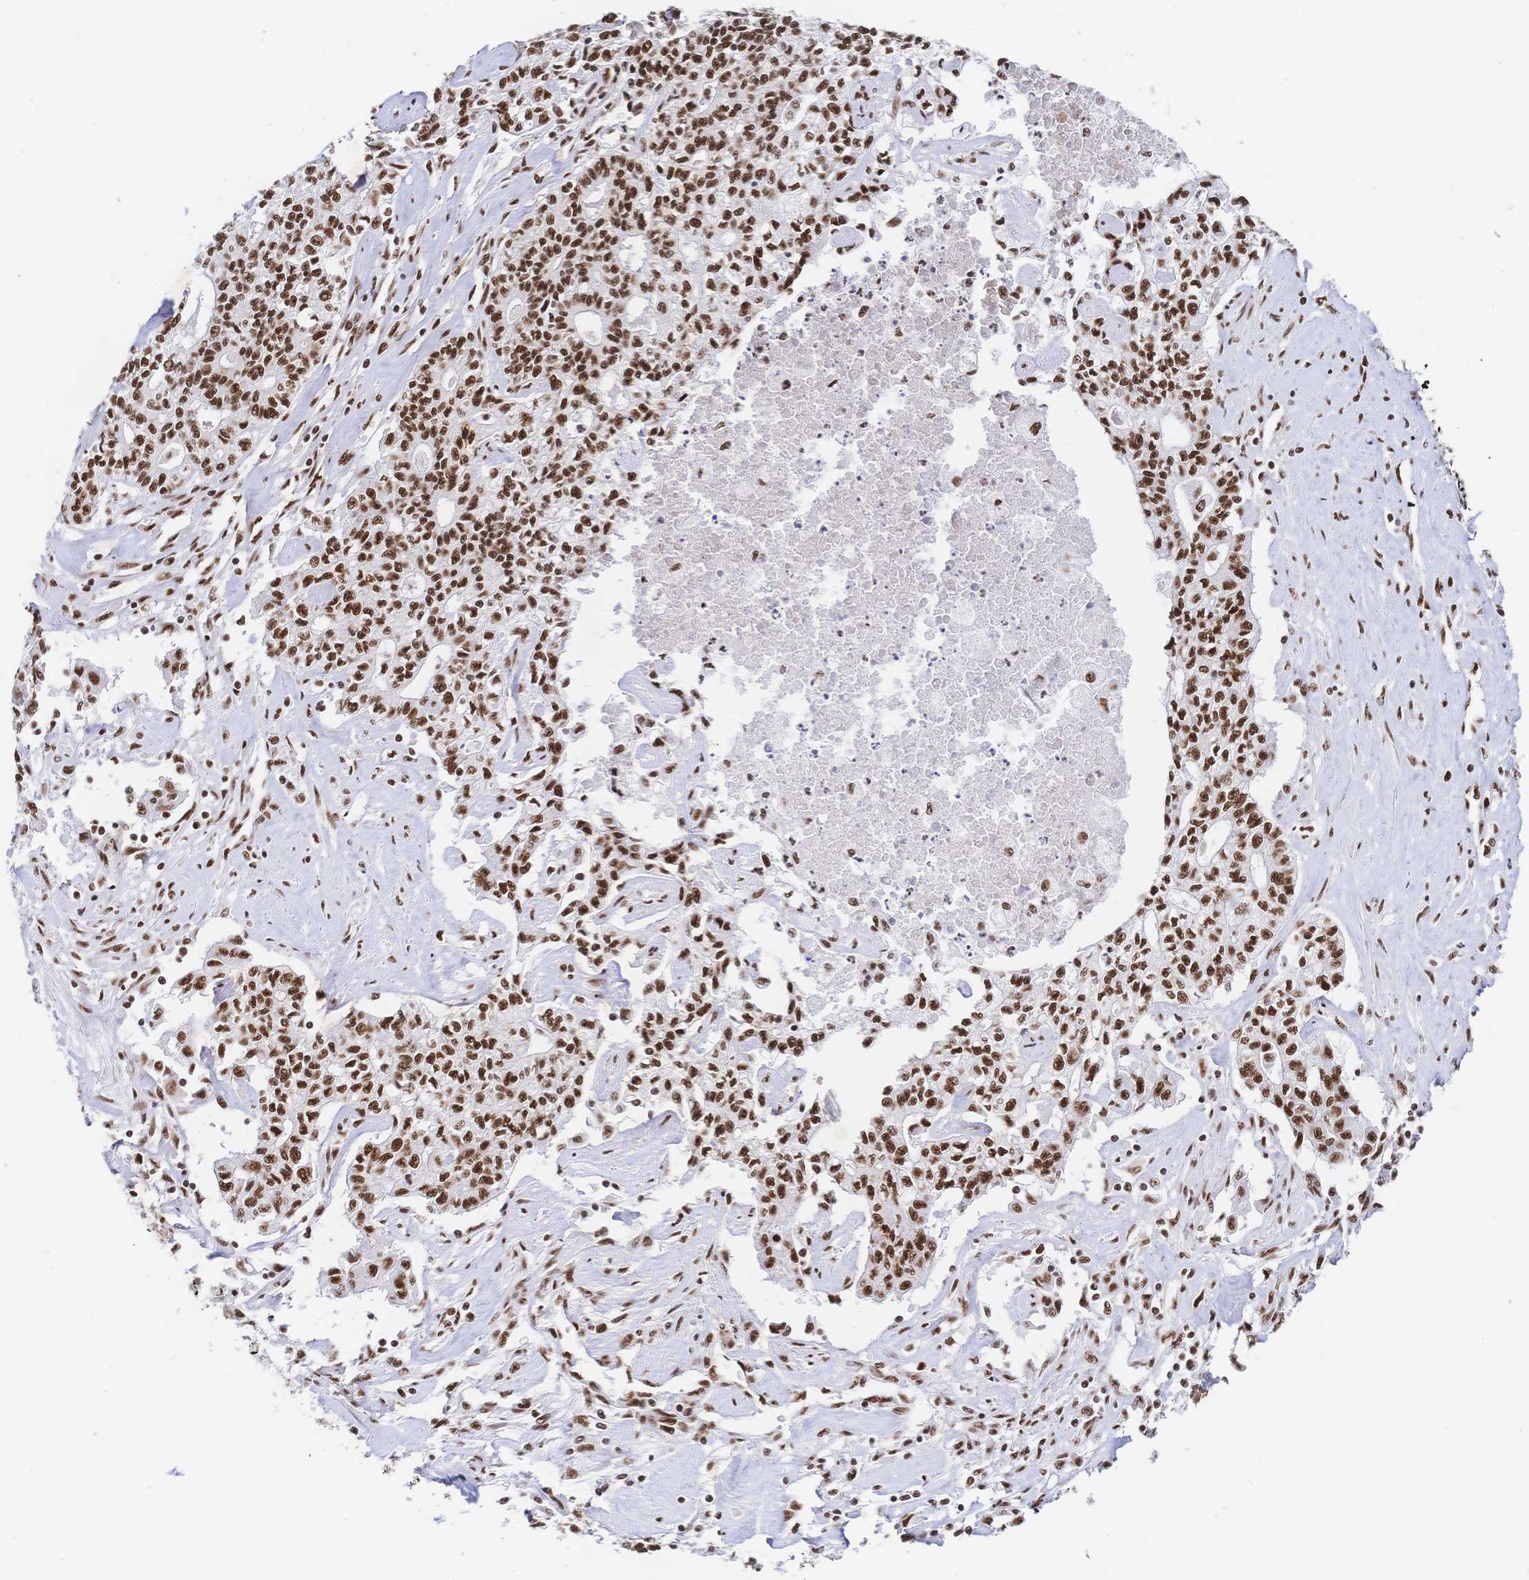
{"staining": {"intensity": "strong", "quantity": ">75%", "location": "nuclear"}, "tissue": "liver cancer", "cell_type": "Tumor cells", "image_type": "cancer", "snomed": [{"axis": "morphology", "description": "Cholangiocarcinoma"}, {"axis": "topography", "description": "Liver"}], "caption": "This micrograph displays immunohistochemistry (IHC) staining of human liver cancer, with high strong nuclear staining in about >75% of tumor cells.", "gene": "SRSF1", "patient": {"sex": "female", "age": 61}}